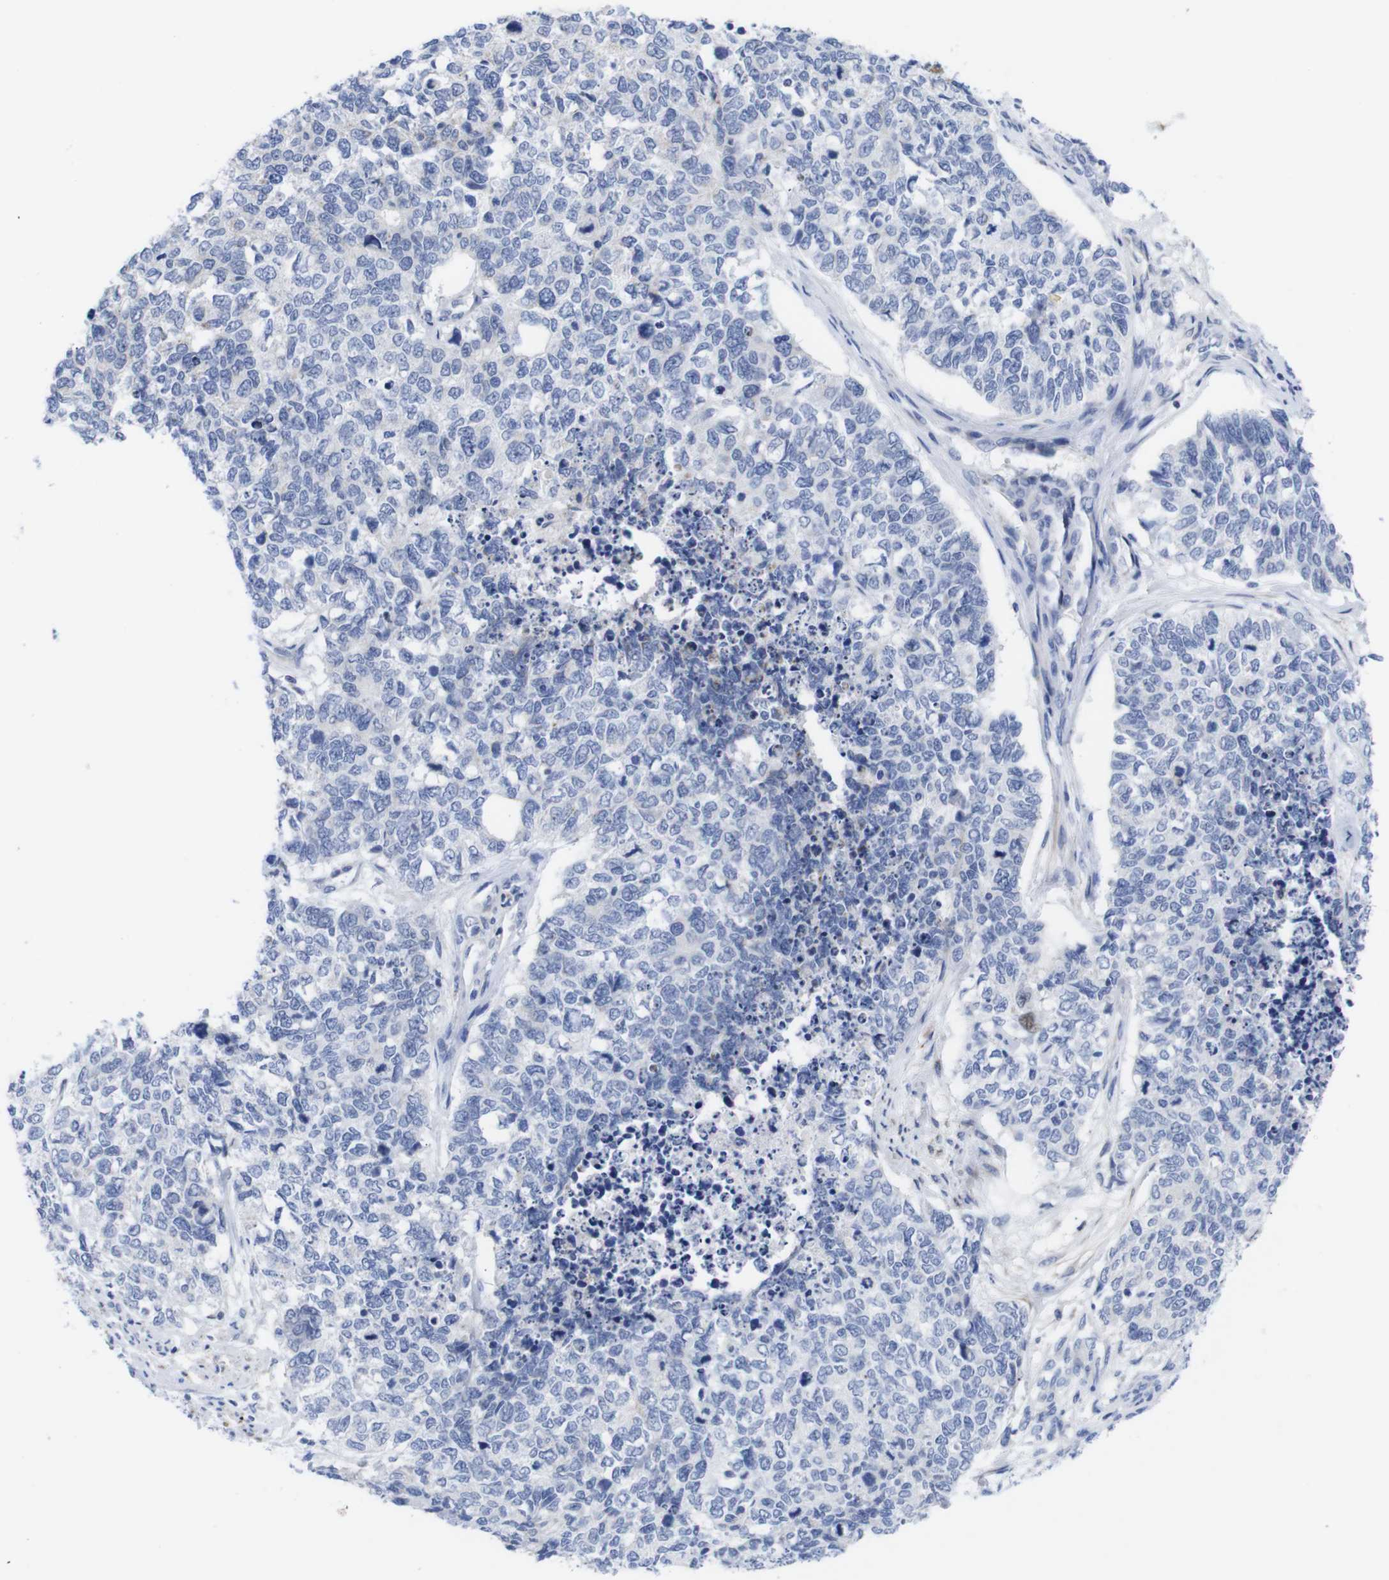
{"staining": {"intensity": "negative", "quantity": "none", "location": "none"}, "tissue": "cervical cancer", "cell_type": "Tumor cells", "image_type": "cancer", "snomed": [{"axis": "morphology", "description": "Squamous cell carcinoma, NOS"}, {"axis": "topography", "description": "Cervix"}], "caption": "The micrograph shows no significant staining in tumor cells of cervical squamous cell carcinoma.", "gene": "LRRC55", "patient": {"sex": "female", "age": 63}}